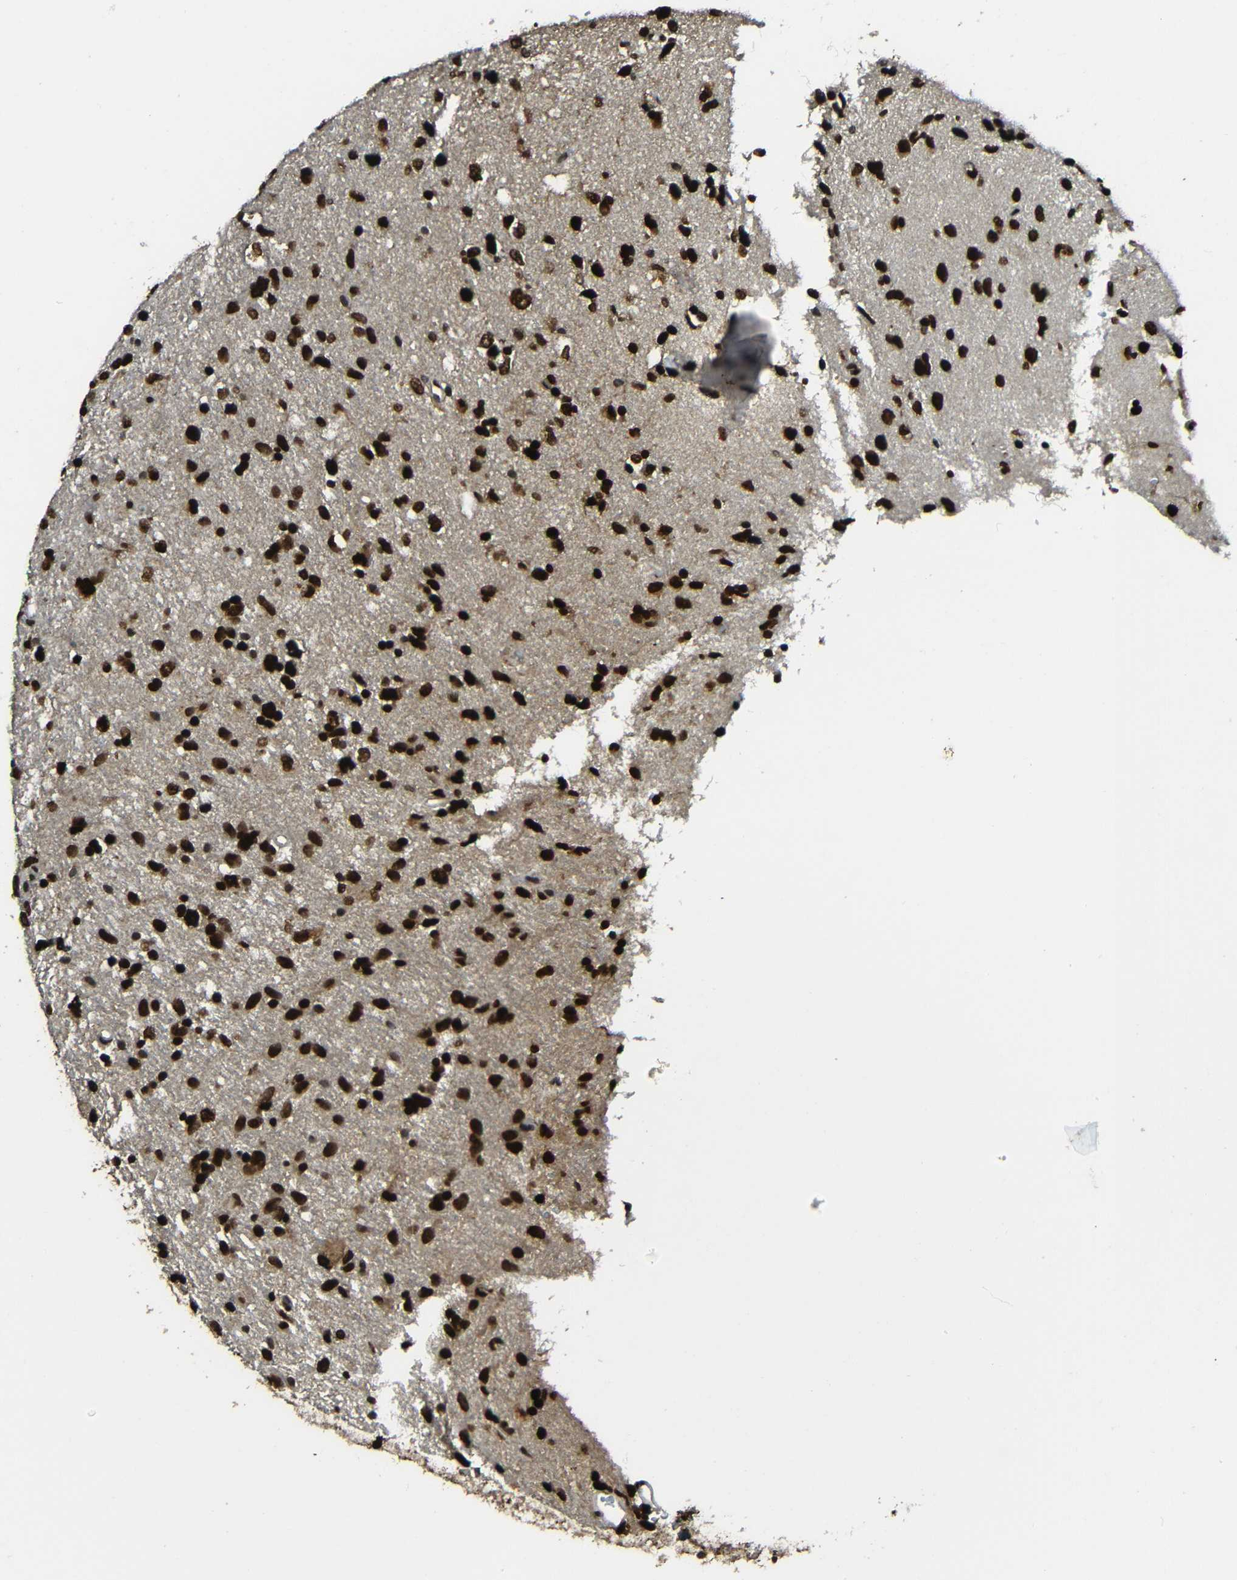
{"staining": {"intensity": "strong", "quantity": ">75%", "location": "cytoplasmic/membranous,nuclear"}, "tissue": "glioma", "cell_type": "Tumor cells", "image_type": "cancer", "snomed": [{"axis": "morphology", "description": "Glioma, malignant, Low grade"}, {"axis": "topography", "description": "Brain"}], "caption": "Protein positivity by IHC exhibits strong cytoplasmic/membranous and nuclear staining in about >75% of tumor cells in glioma.", "gene": "PSIP1", "patient": {"sex": "male", "age": 77}}